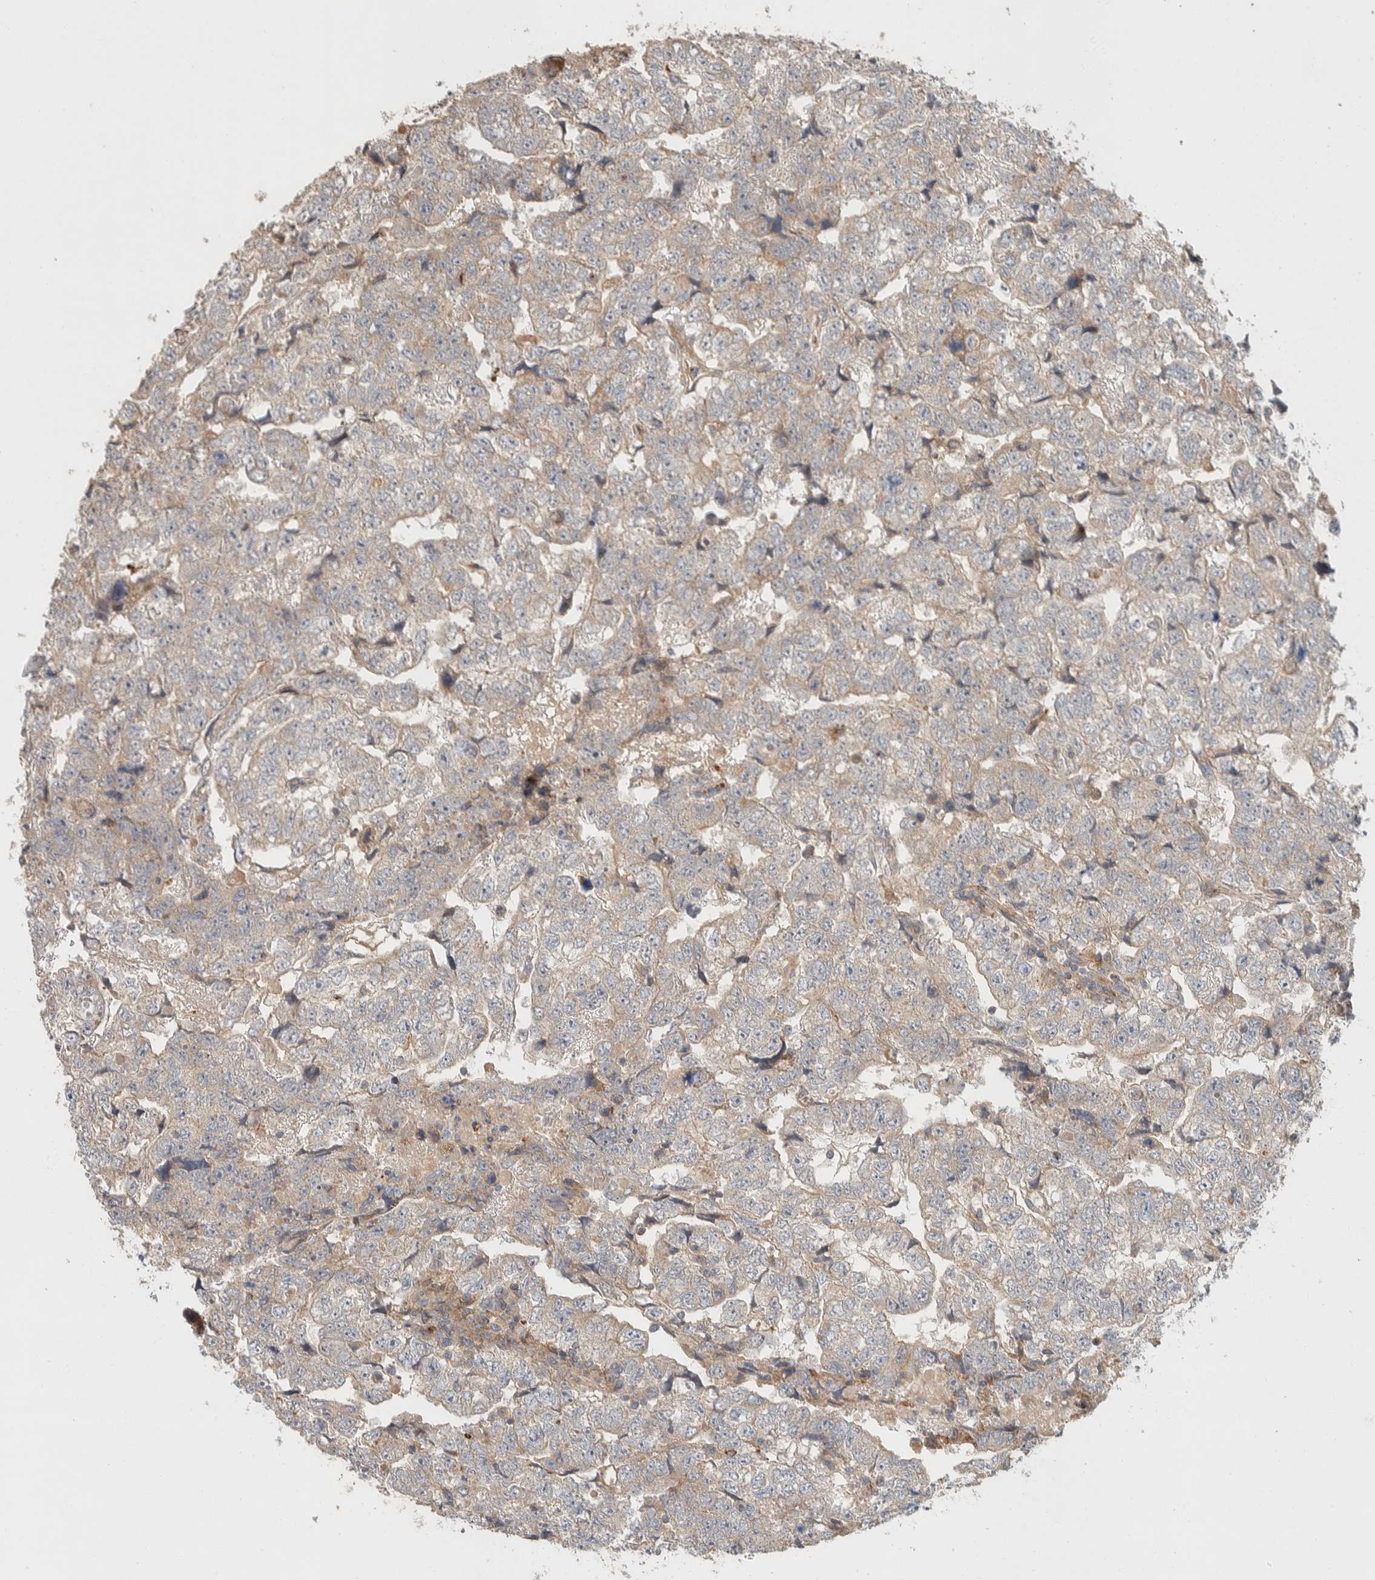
{"staining": {"intensity": "weak", "quantity": "25%-75%", "location": "cytoplasmic/membranous"}, "tissue": "testis cancer", "cell_type": "Tumor cells", "image_type": "cancer", "snomed": [{"axis": "morphology", "description": "Carcinoma, Embryonal, NOS"}, {"axis": "topography", "description": "Testis"}], "caption": "A high-resolution photomicrograph shows IHC staining of embryonal carcinoma (testis), which demonstrates weak cytoplasmic/membranous positivity in about 25%-75% of tumor cells.", "gene": "KIF9", "patient": {"sex": "male", "age": 36}}